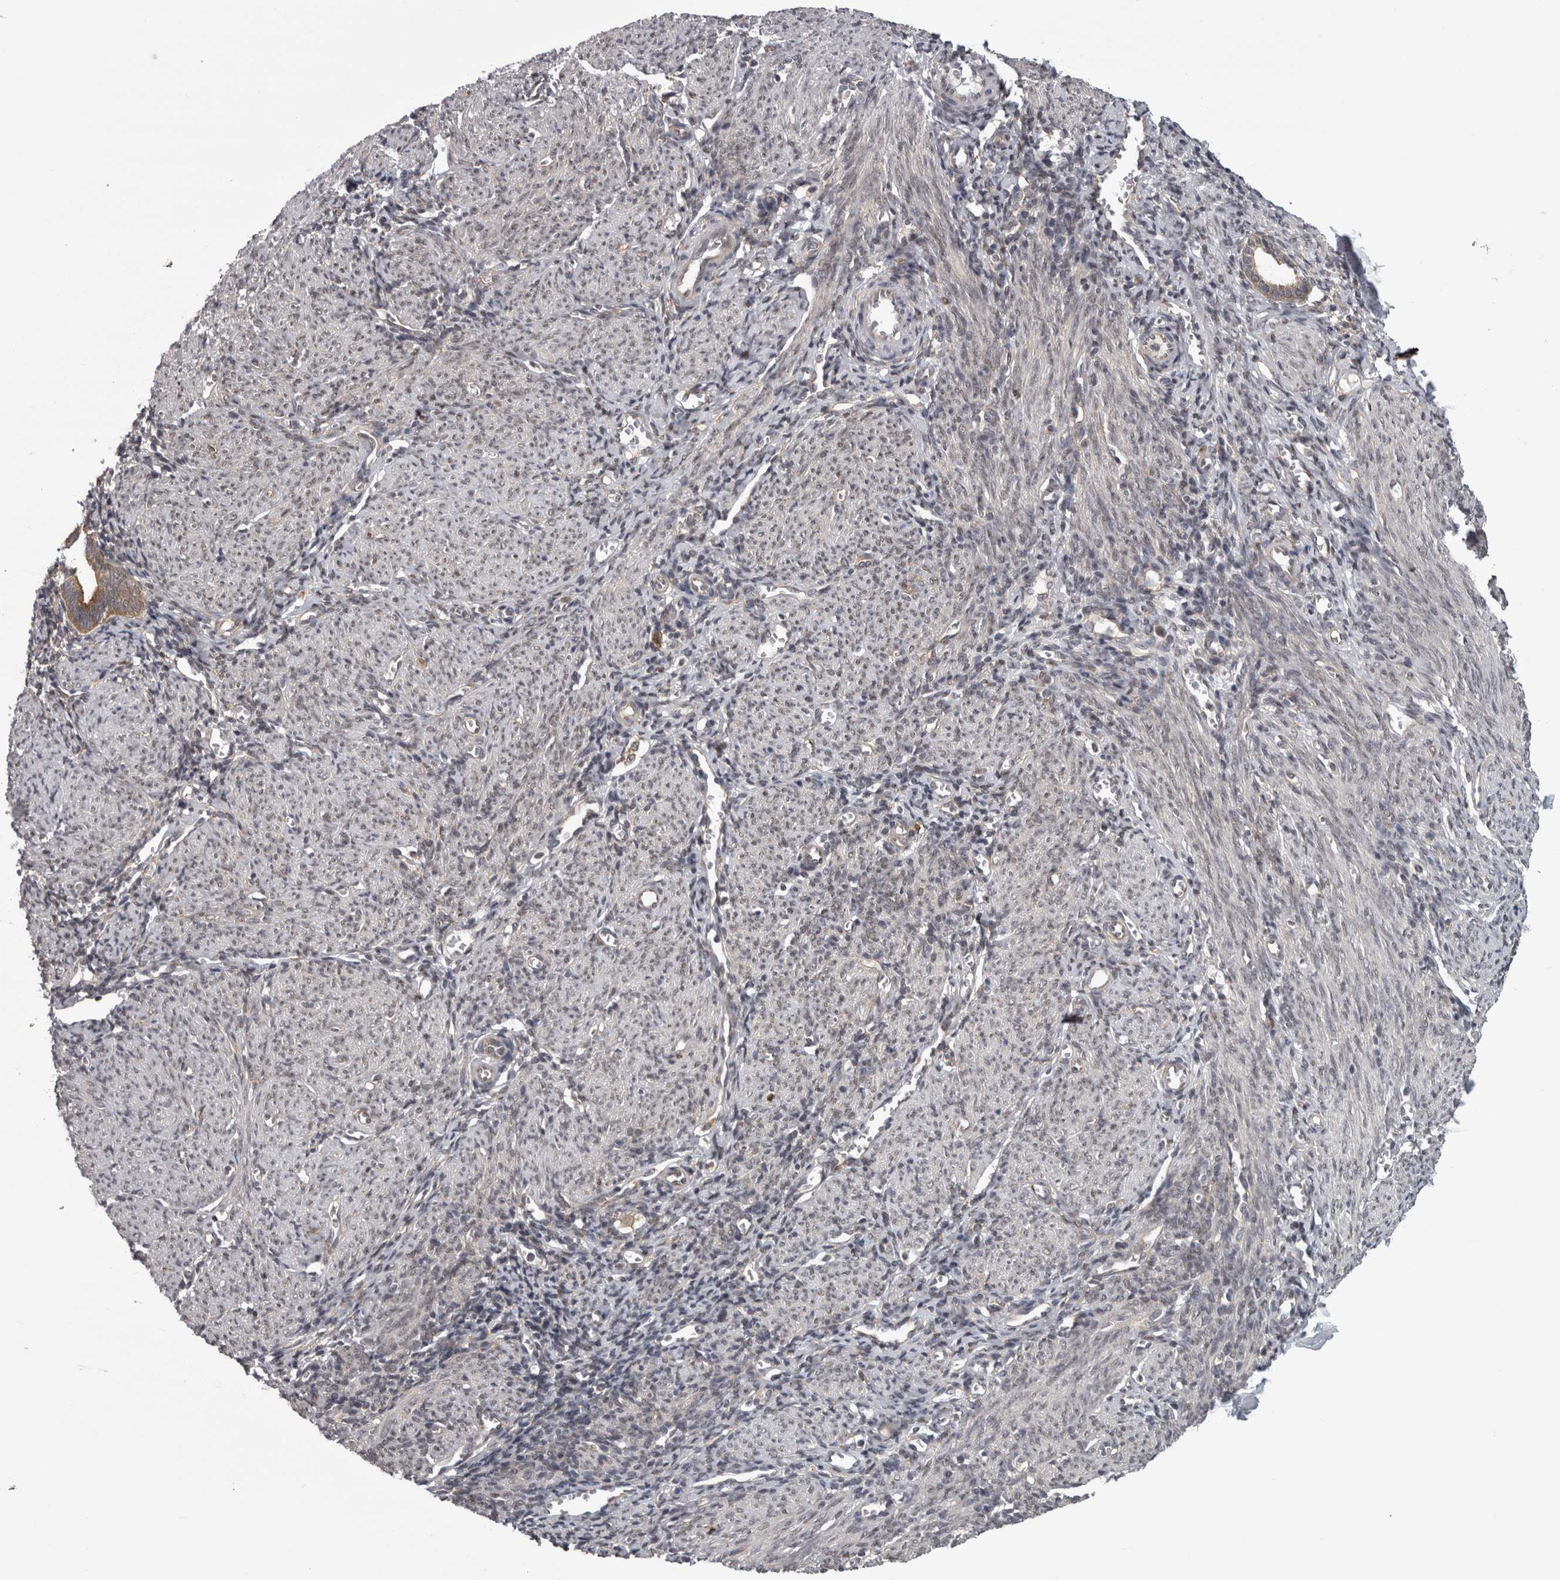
{"staining": {"intensity": "negative", "quantity": "none", "location": "none"}, "tissue": "endometrium", "cell_type": "Cells in endometrial stroma", "image_type": "normal", "snomed": [{"axis": "morphology", "description": "Normal tissue, NOS"}, {"axis": "morphology", "description": "Adenocarcinoma, NOS"}, {"axis": "topography", "description": "Endometrium"}], "caption": "Immunohistochemical staining of normal human endometrium displays no significant expression in cells in endometrial stroma. (DAB (3,3'-diaminobenzidine) IHC with hematoxylin counter stain).", "gene": "CACYBP", "patient": {"sex": "female", "age": 57}}